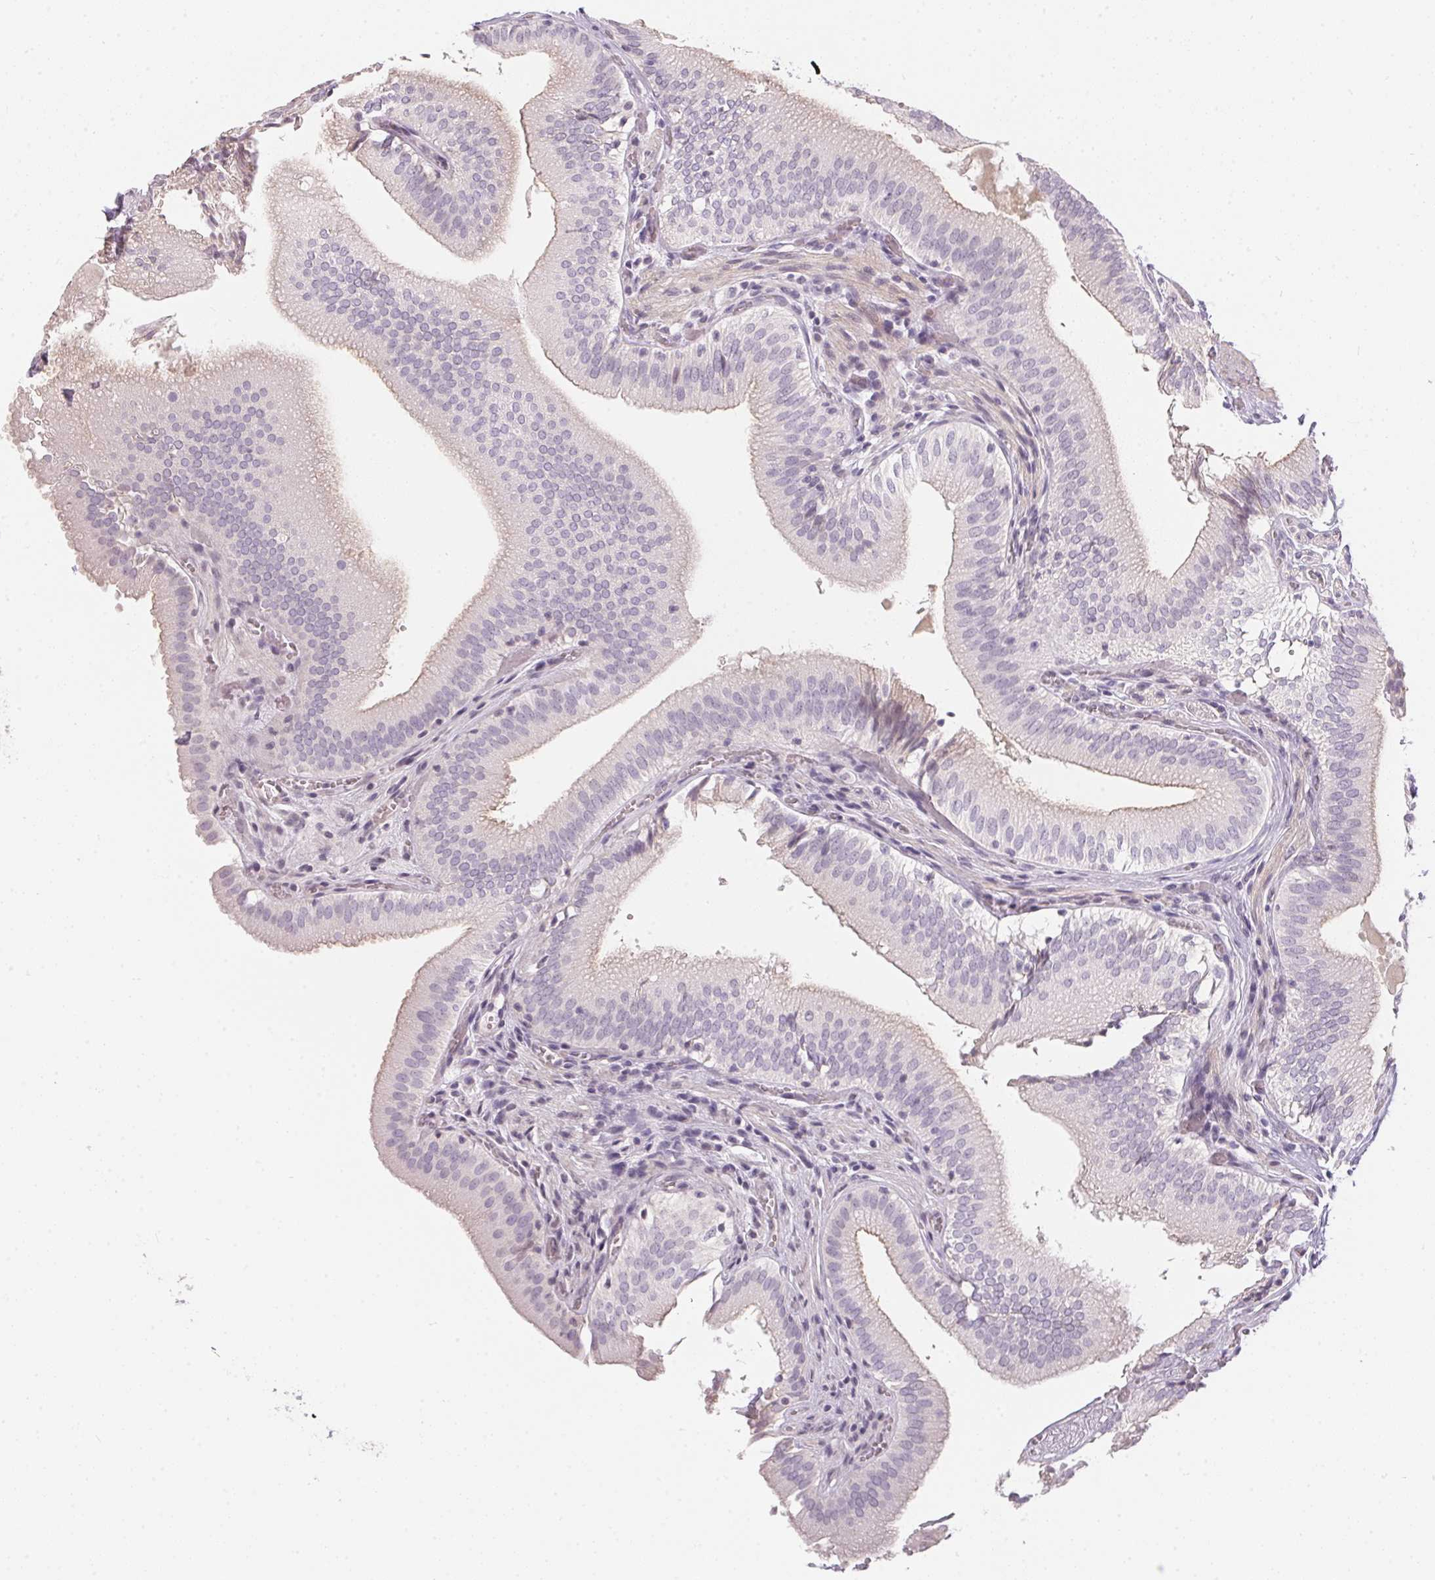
{"staining": {"intensity": "moderate", "quantity": "25%-75%", "location": "cytoplasmic/membranous"}, "tissue": "gallbladder", "cell_type": "Glandular cells", "image_type": "normal", "snomed": [{"axis": "morphology", "description": "Normal tissue, NOS"}, {"axis": "topography", "description": "Gallbladder"}, {"axis": "topography", "description": "Peripheral nerve tissue"}], "caption": "Gallbladder stained with immunohistochemistry (IHC) exhibits moderate cytoplasmic/membranous staining in approximately 25%-75% of glandular cells.", "gene": "GDAP1L1", "patient": {"sex": "male", "age": 17}}